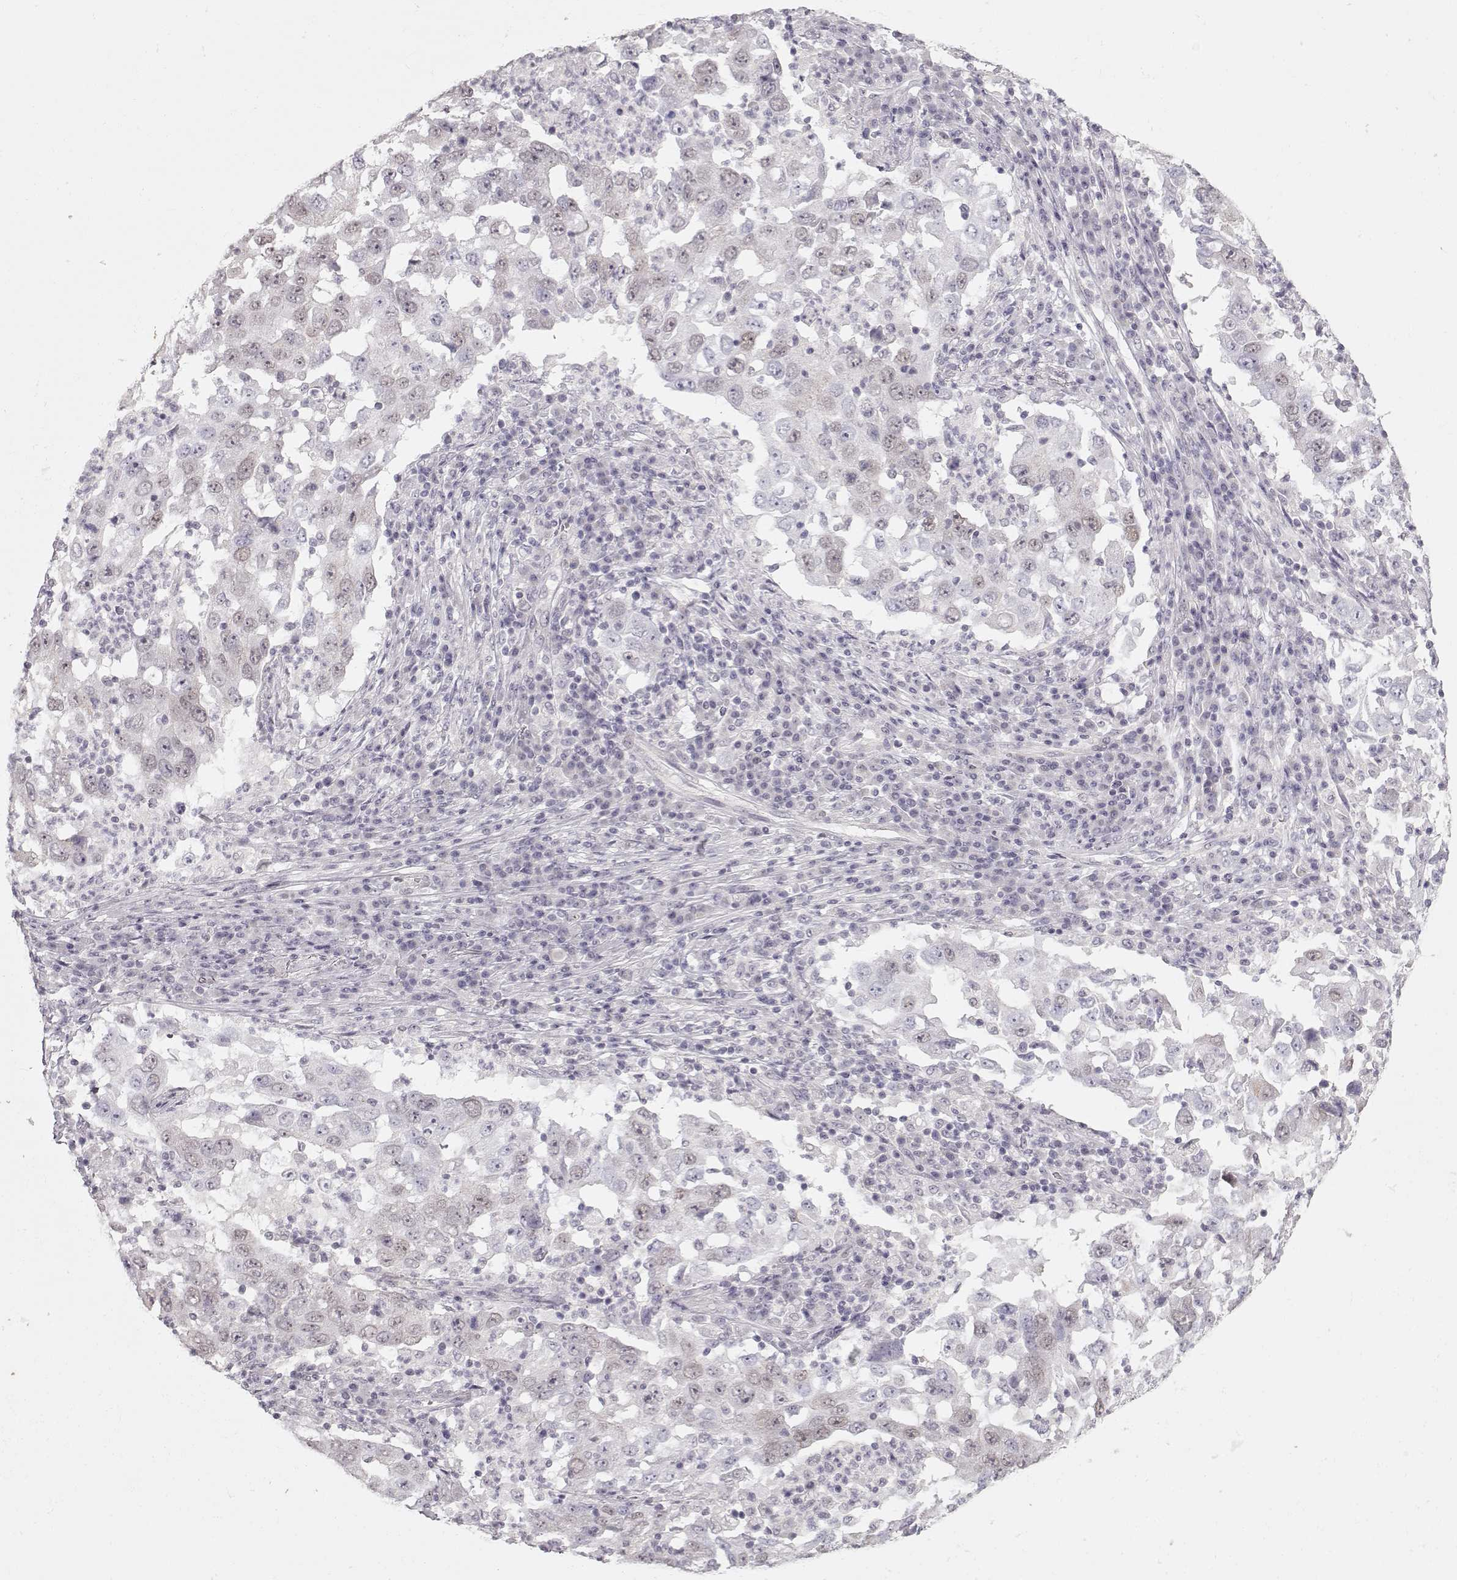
{"staining": {"intensity": "negative", "quantity": "none", "location": "none"}, "tissue": "lung cancer", "cell_type": "Tumor cells", "image_type": "cancer", "snomed": [{"axis": "morphology", "description": "Adenocarcinoma, NOS"}, {"axis": "topography", "description": "Lung"}], "caption": "High magnification brightfield microscopy of lung cancer stained with DAB (brown) and counterstained with hematoxylin (blue): tumor cells show no significant staining.", "gene": "FAM205A", "patient": {"sex": "male", "age": 73}}